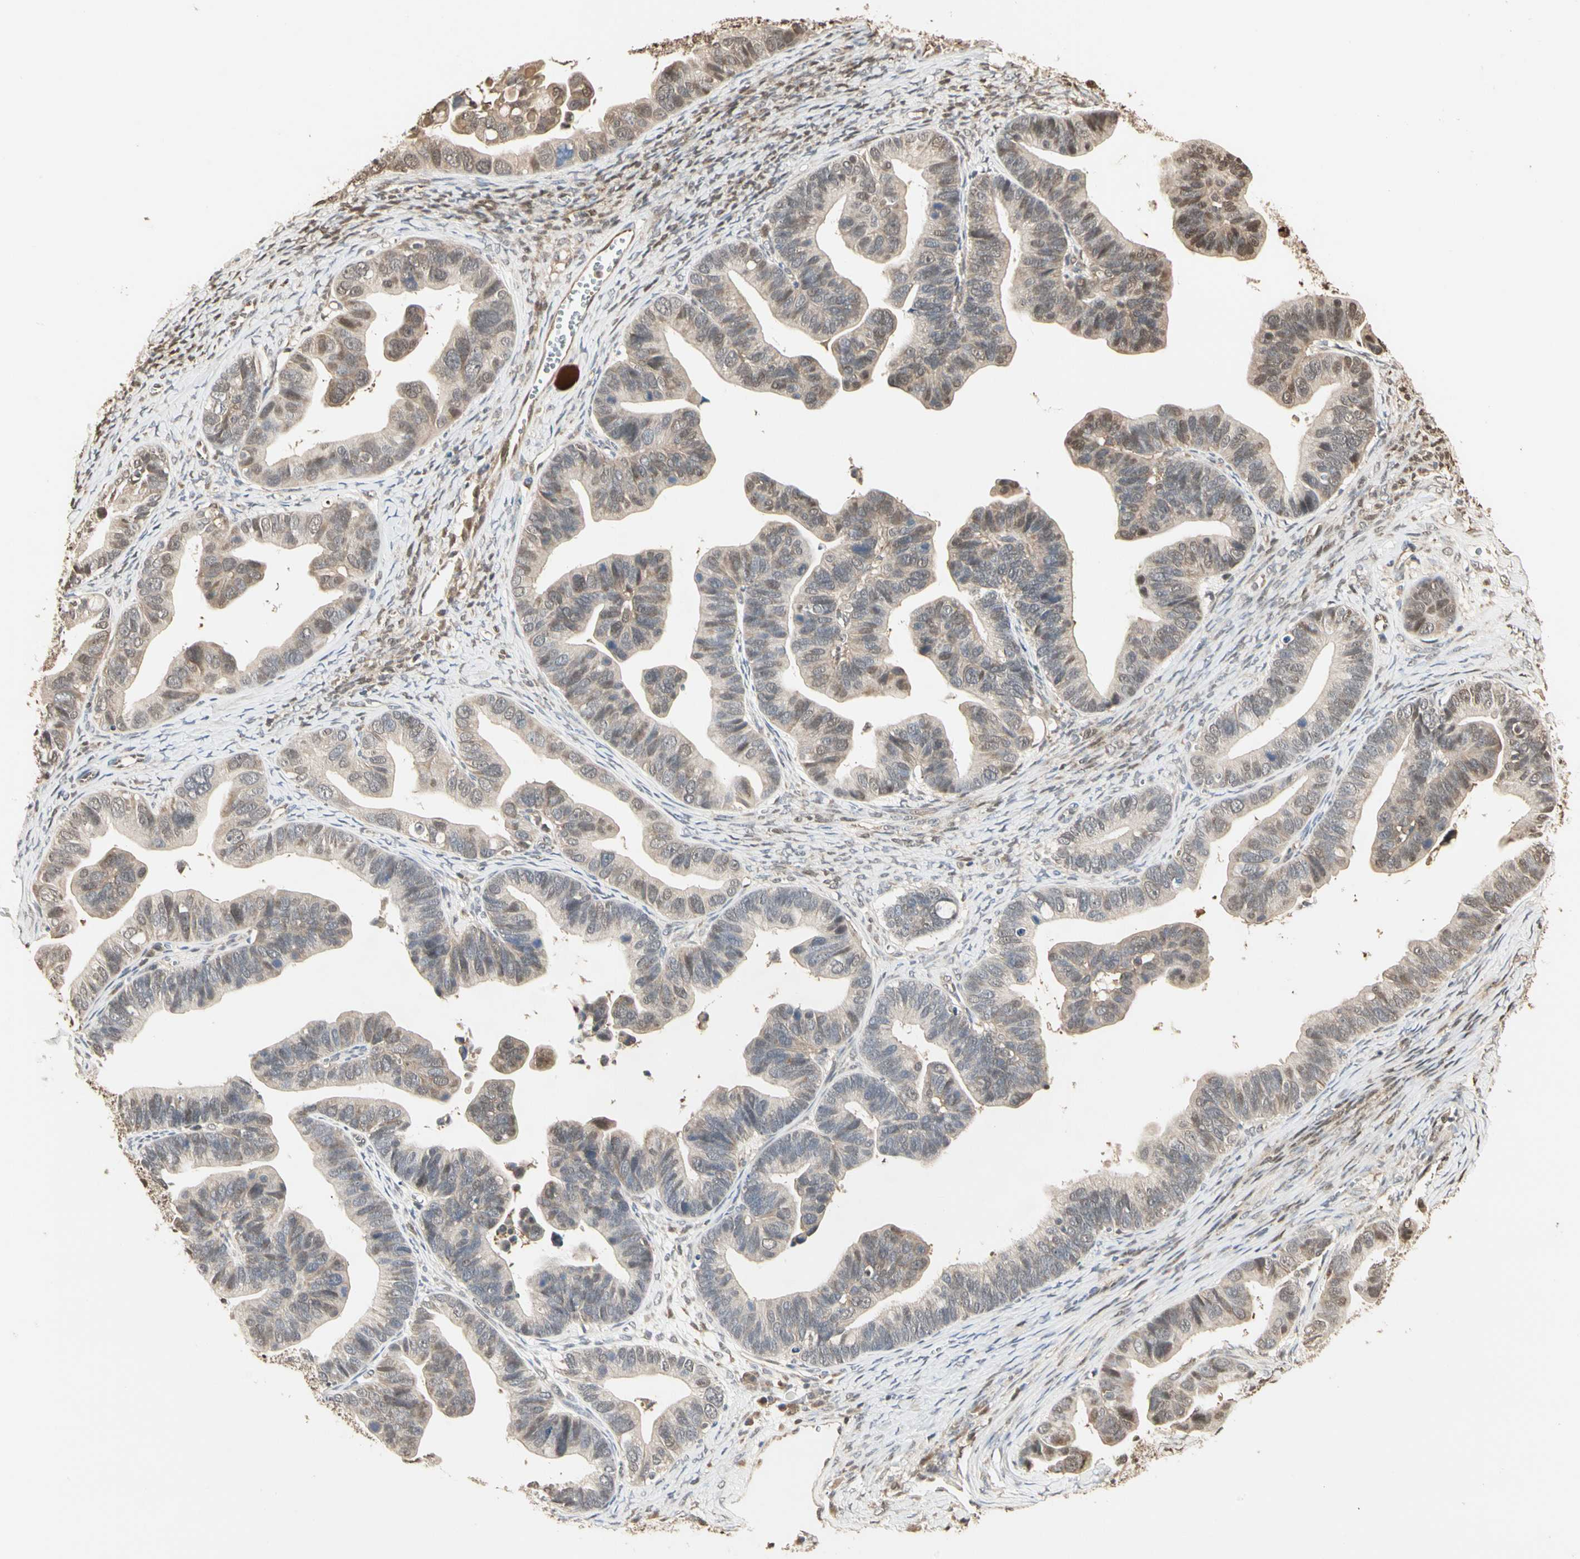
{"staining": {"intensity": "moderate", "quantity": ">75%", "location": "cytoplasmic/membranous,nuclear"}, "tissue": "ovarian cancer", "cell_type": "Tumor cells", "image_type": "cancer", "snomed": [{"axis": "morphology", "description": "Cystadenocarcinoma, serous, NOS"}, {"axis": "topography", "description": "Ovary"}], "caption": "Tumor cells exhibit medium levels of moderate cytoplasmic/membranous and nuclear staining in approximately >75% of cells in human serous cystadenocarcinoma (ovarian).", "gene": "DRG2", "patient": {"sex": "female", "age": 56}}